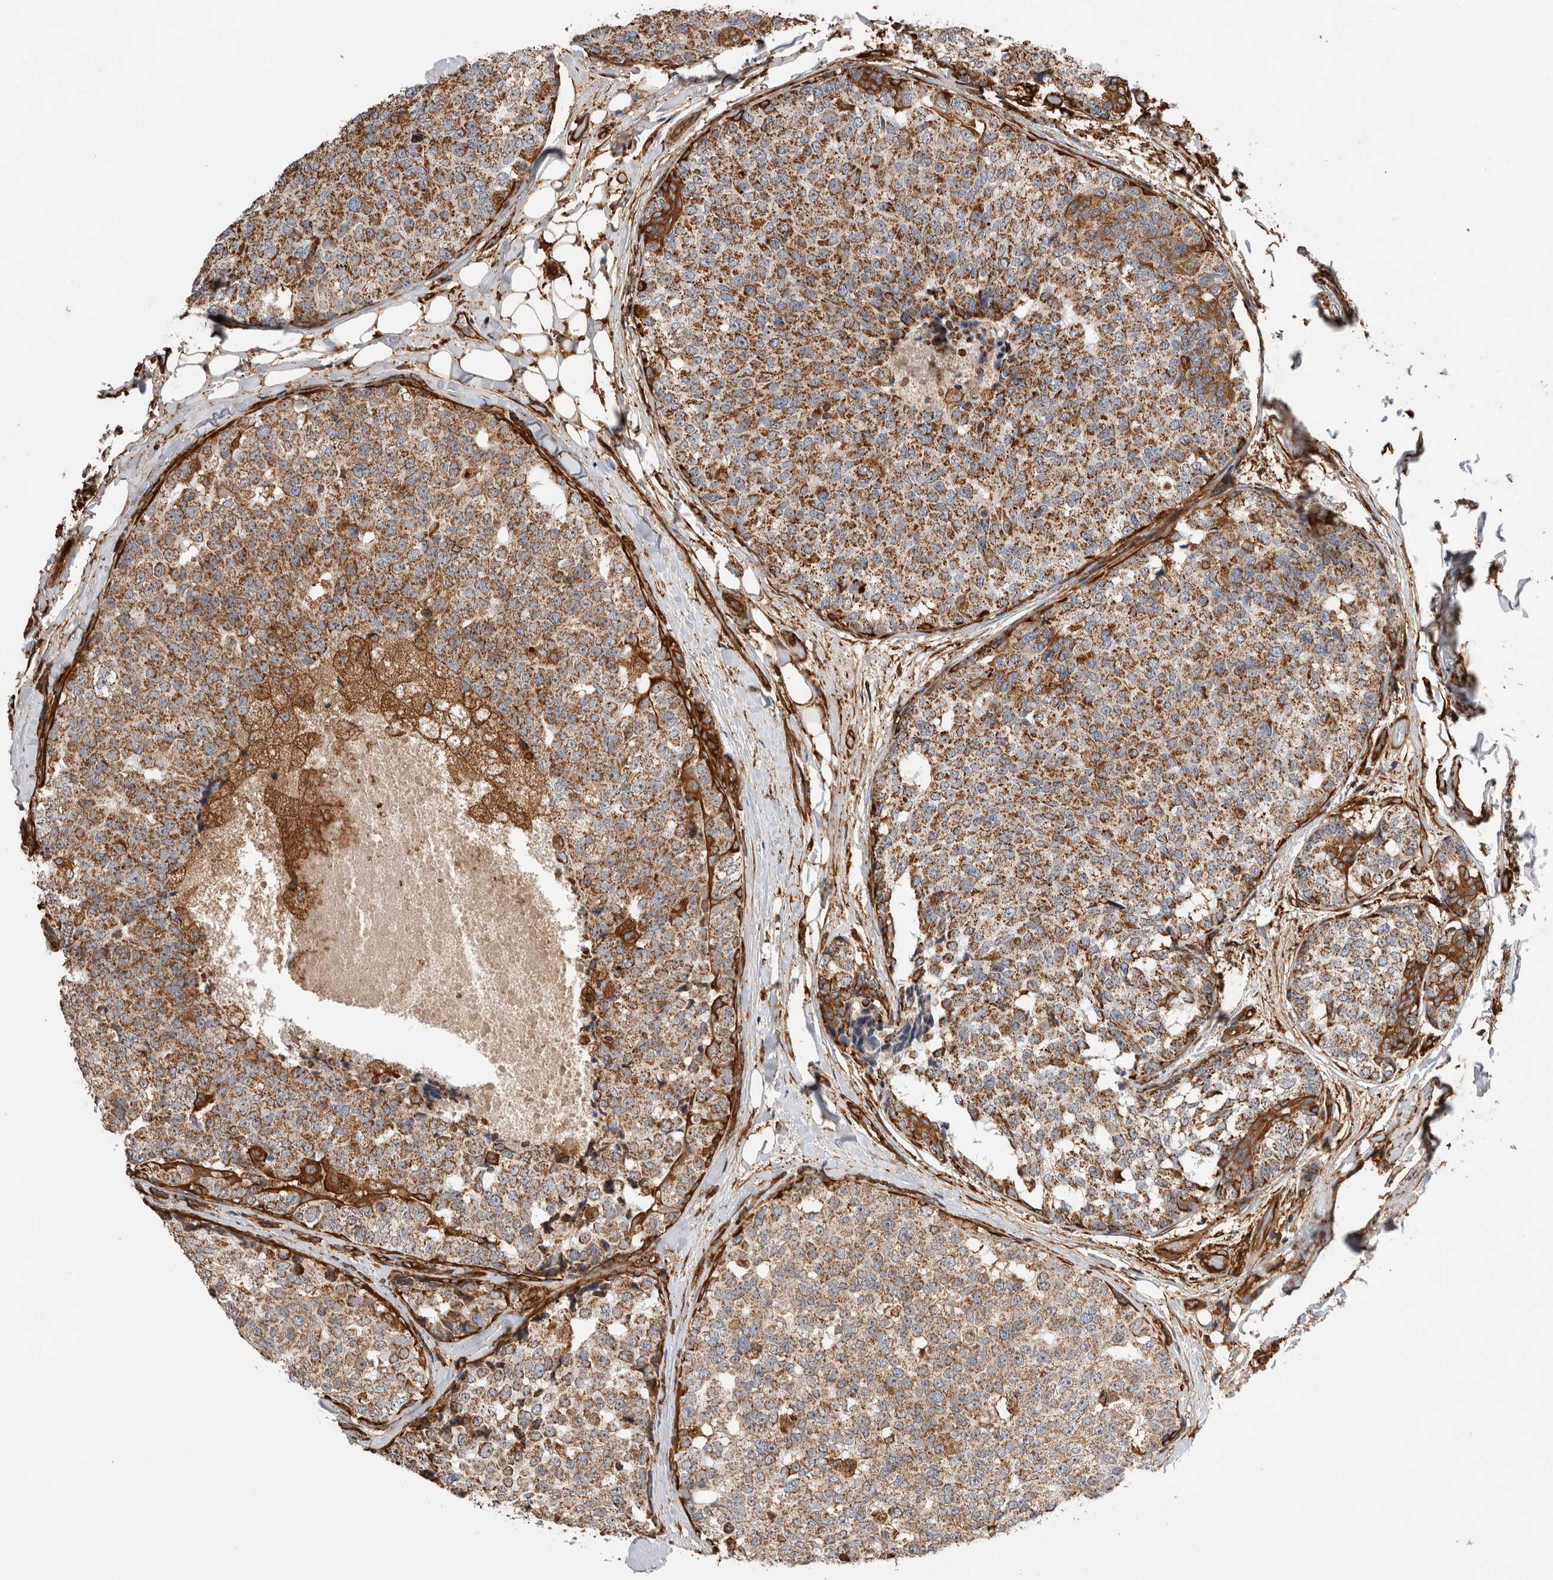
{"staining": {"intensity": "moderate", "quantity": ">75%", "location": "cytoplasmic/membranous"}, "tissue": "breast cancer", "cell_type": "Tumor cells", "image_type": "cancer", "snomed": [{"axis": "morphology", "description": "Normal tissue, NOS"}, {"axis": "morphology", "description": "Duct carcinoma"}, {"axis": "topography", "description": "Breast"}], "caption": "Immunohistochemical staining of human infiltrating ductal carcinoma (breast) displays moderate cytoplasmic/membranous protein expression in about >75% of tumor cells.", "gene": "ZNF397", "patient": {"sex": "female", "age": 43}}